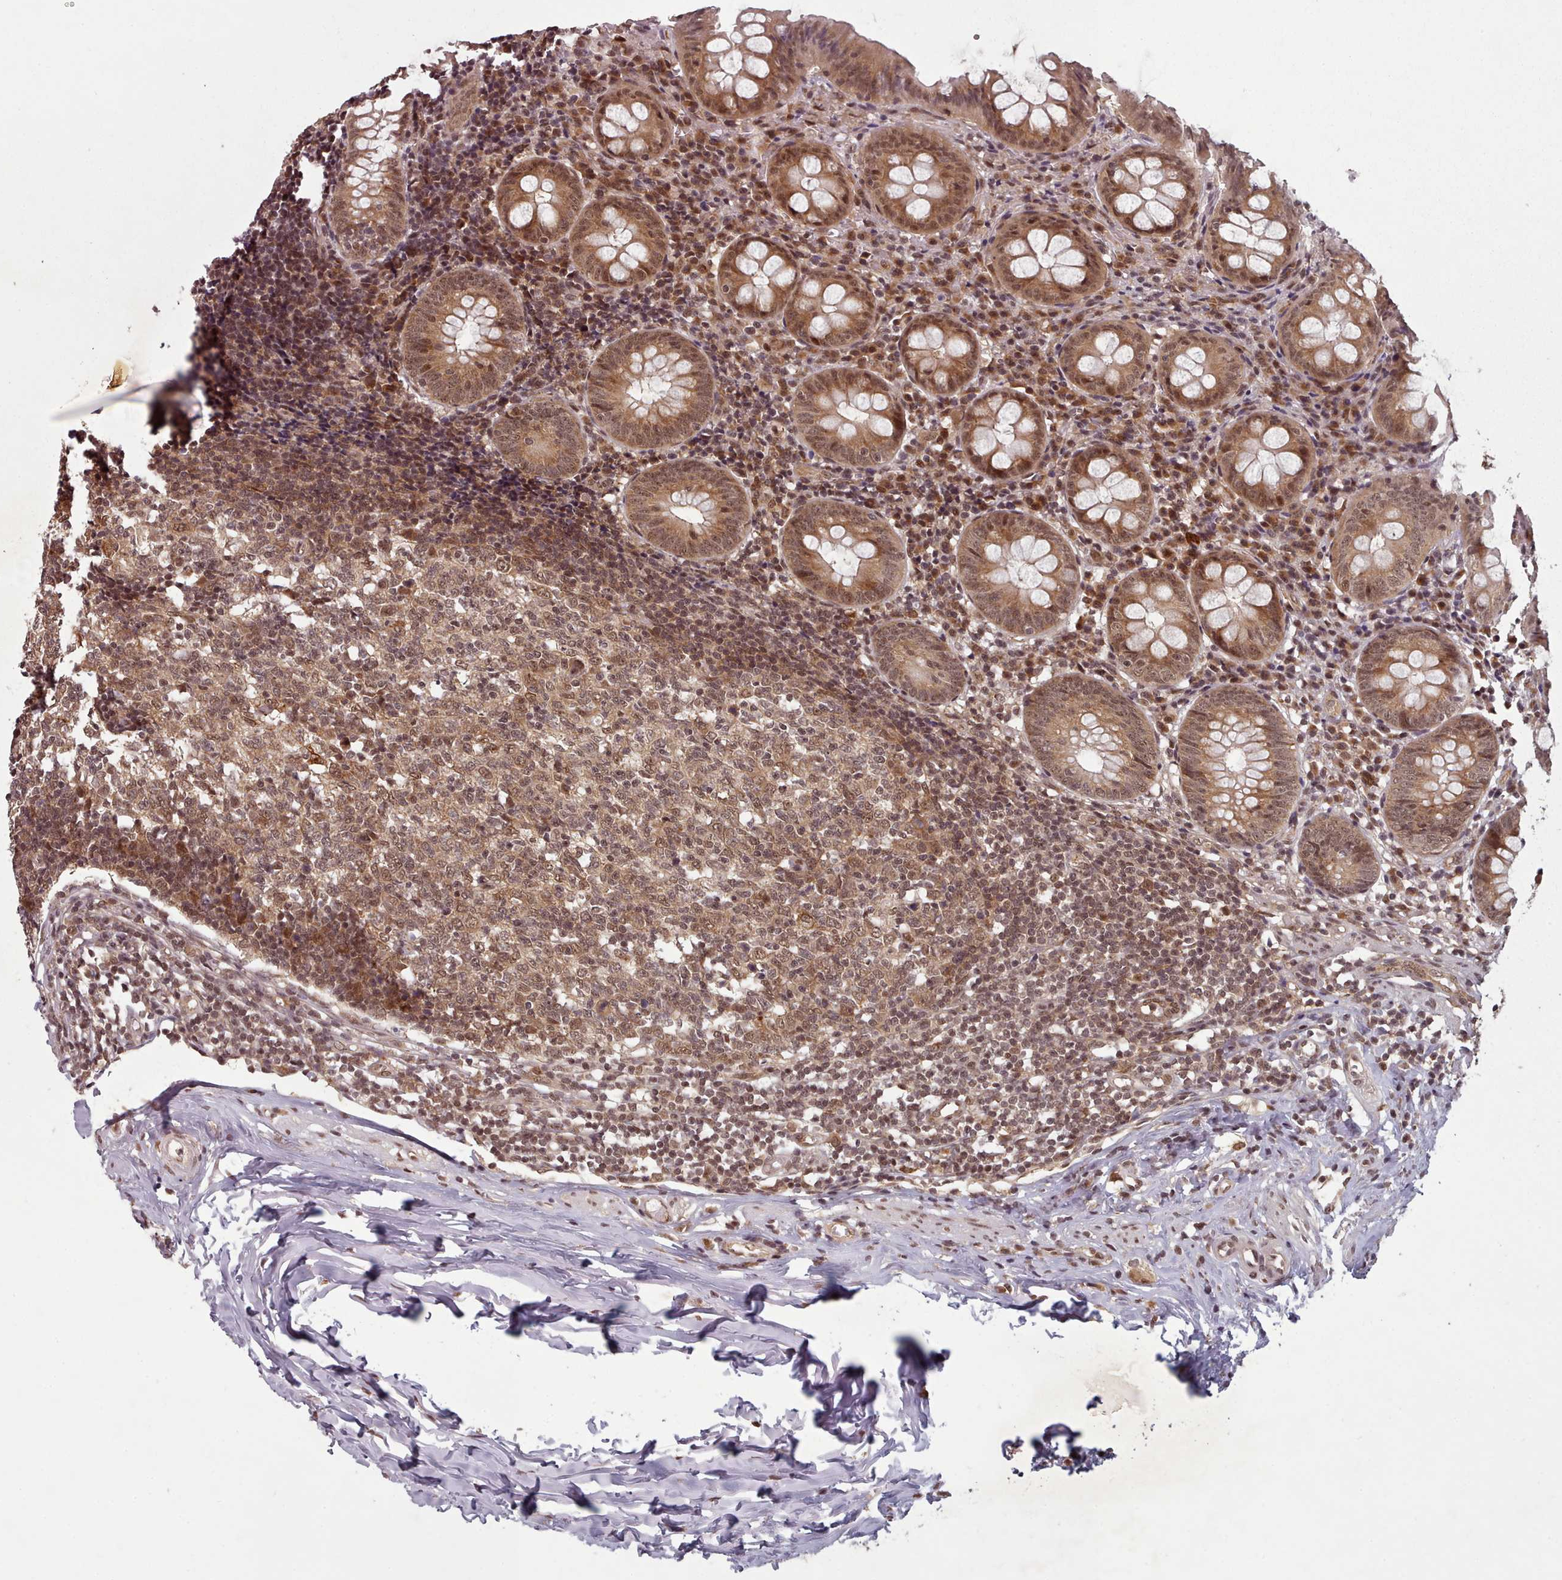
{"staining": {"intensity": "moderate", "quantity": ">75%", "location": "cytoplasmic/membranous,nuclear"}, "tissue": "appendix", "cell_type": "Glandular cells", "image_type": "normal", "snomed": [{"axis": "morphology", "description": "Normal tissue, NOS"}, {"axis": "topography", "description": "Appendix"}], "caption": "Protein staining demonstrates moderate cytoplasmic/membranous,nuclear expression in approximately >75% of glandular cells in benign appendix. (Brightfield microscopy of DAB IHC at high magnification).", "gene": "DHX8", "patient": {"sex": "female", "age": 54}}